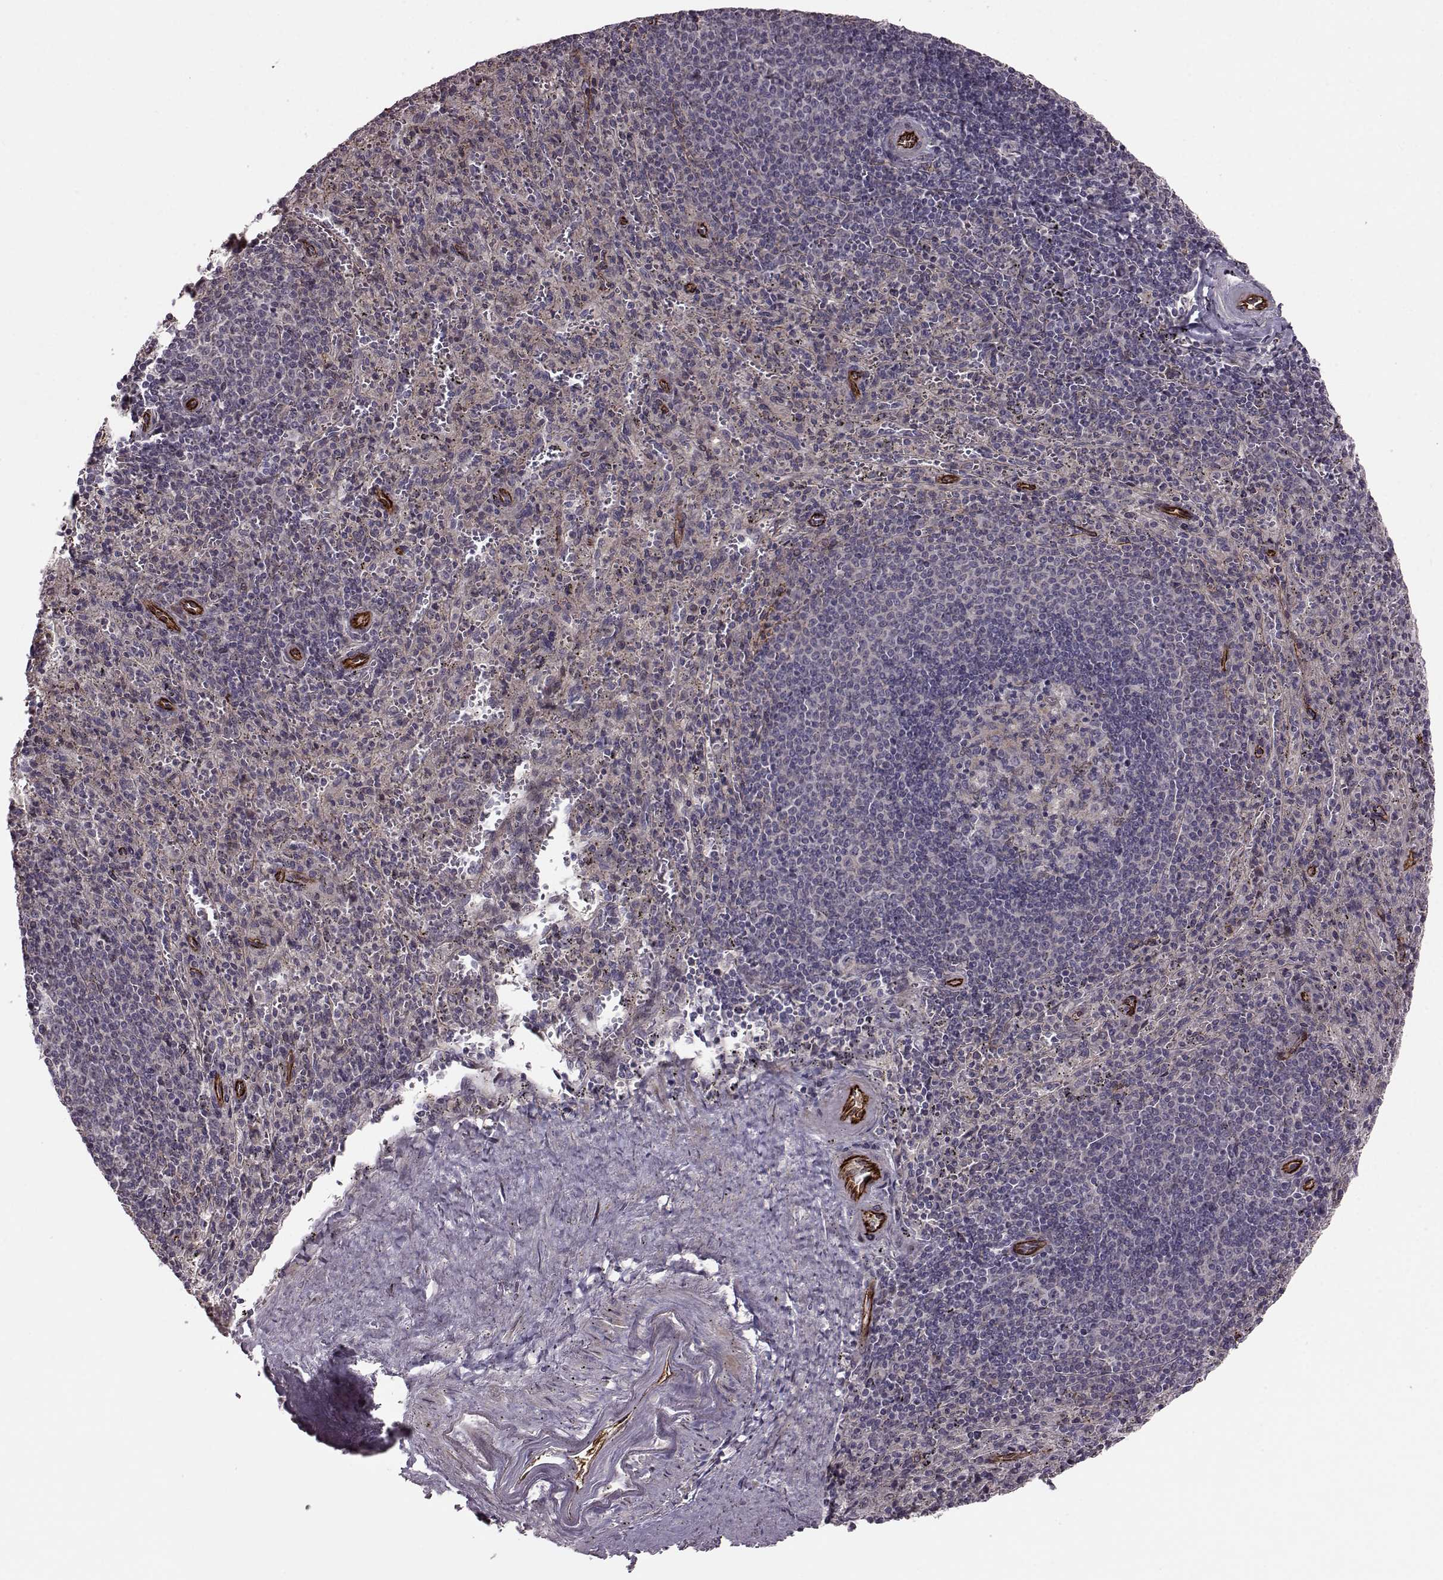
{"staining": {"intensity": "negative", "quantity": "none", "location": "none"}, "tissue": "spleen", "cell_type": "Cells in red pulp", "image_type": "normal", "snomed": [{"axis": "morphology", "description": "Normal tissue, NOS"}, {"axis": "topography", "description": "Spleen"}], "caption": "This photomicrograph is of normal spleen stained with immunohistochemistry (IHC) to label a protein in brown with the nuclei are counter-stained blue. There is no expression in cells in red pulp.", "gene": "SYNPO", "patient": {"sex": "male", "age": 57}}